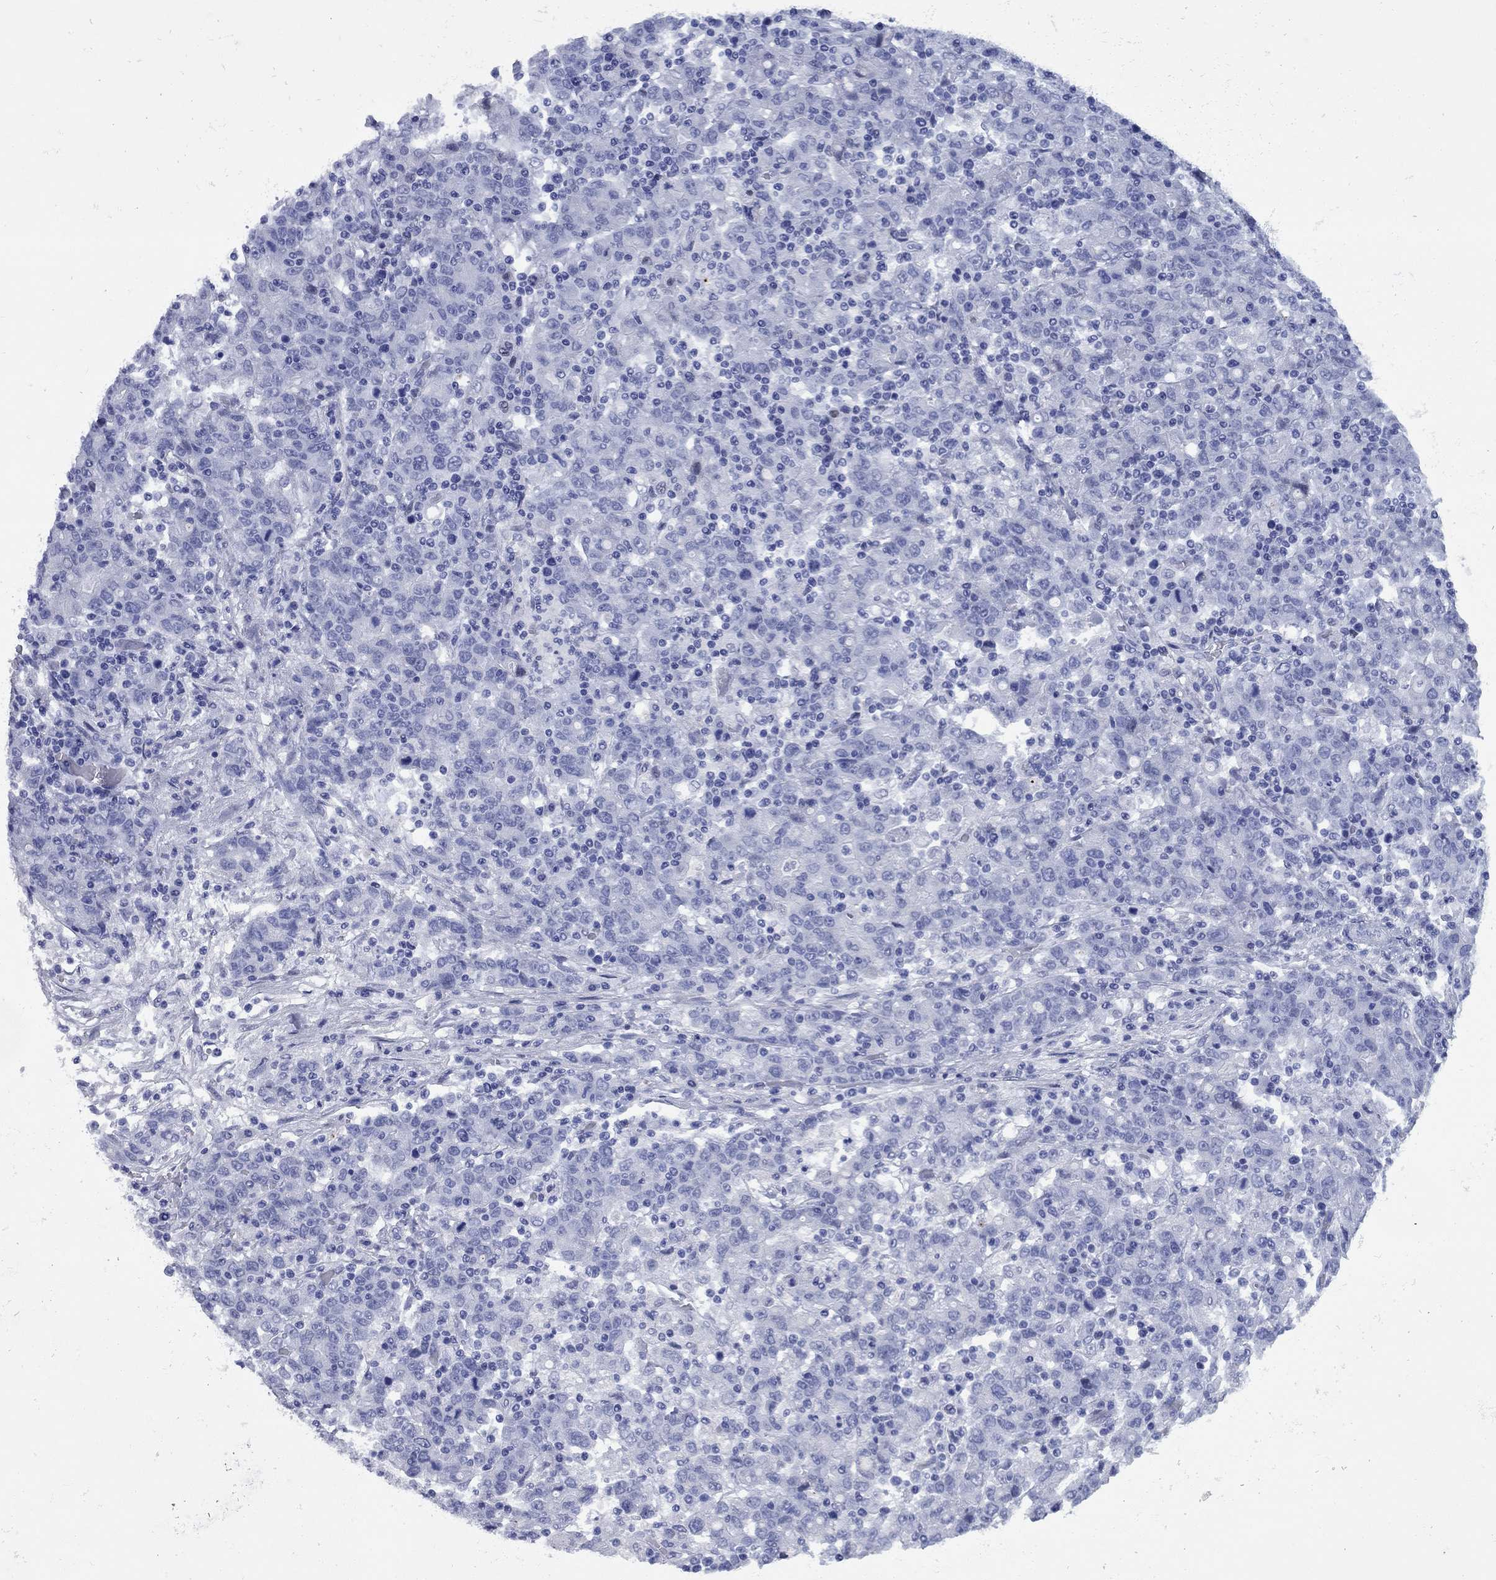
{"staining": {"intensity": "negative", "quantity": "none", "location": "none"}, "tissue": "stomach cancer", "cell_type": "Tumor cells", "image_type": "cancer", "snomed": [{"axis": "morphology", "description": "Adenocarcinoma, NOS"}, {"axis": "topography", "description": "Stomach, upper"}], "caption": "IHC histopathology image of human adenocarcinoma (stomach) stained for a protein (brown), which reveals no staining in tumor cells.", "gene": "CCNA1", "patient": {"sex": "male", "age": 69}}